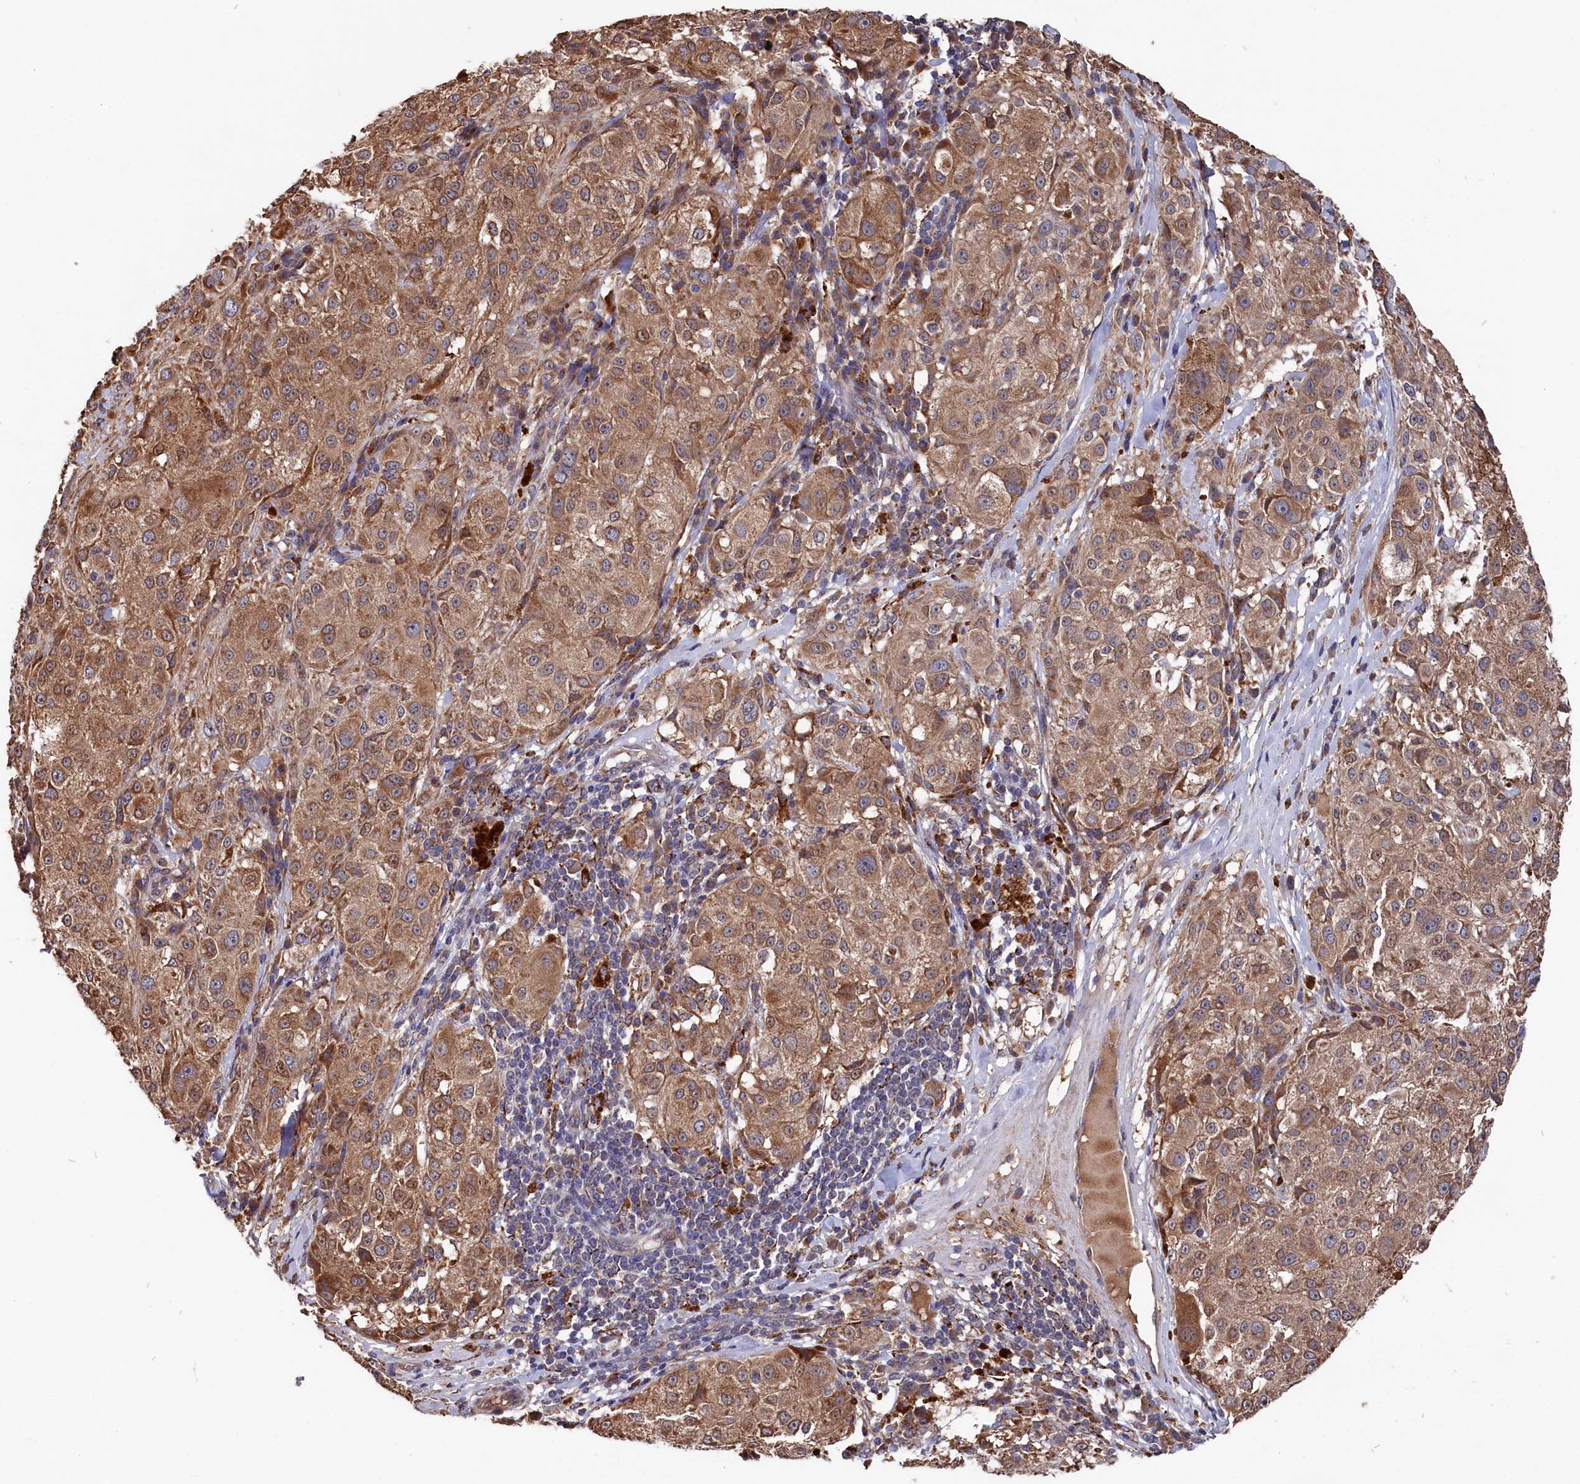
{"staining": {"intensity": "moderate", "quantity": ">75%", "location": "cytoplasmic/membranous"}, "tissue": "melanoma", "cell_type": "Tumor cells", "image_type": "cancer", "snomed": [{"axis": "morphology", "description": "Necrosis, NOS"}, {"axis": "morphology", "description": "Malignant melanoma, NOS"}, {"axis": "topography", "description": "Skin"}], "caption": "A brown stain labels moderate cytoplasmic/membranous expression of a protein in malignant melanoma tumor cells.", "gene": "SLC12A4", "patient": {"sex": "female", "age": 87}}